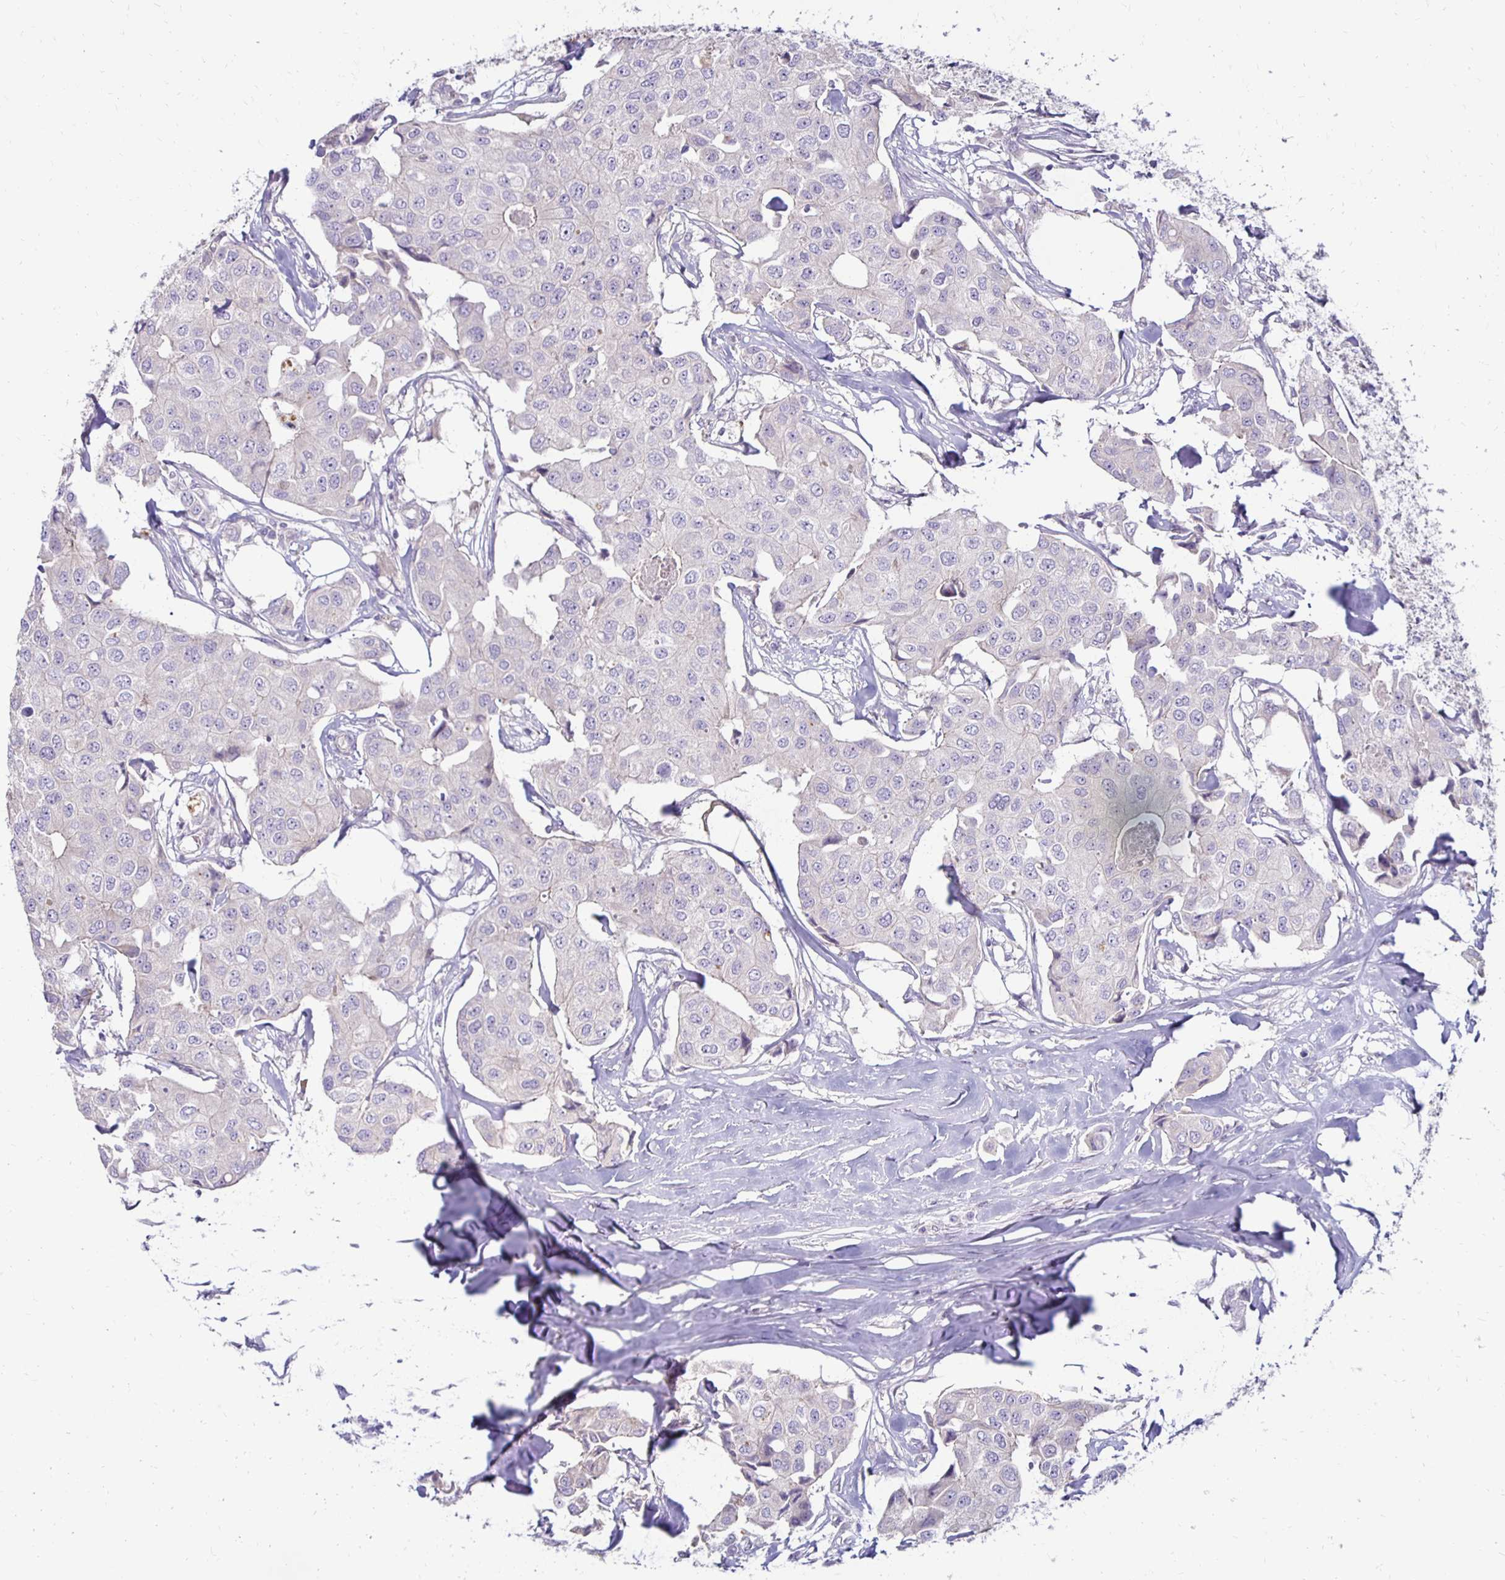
{"staining": {"intensity": "negative", "quantity": "none", "location": "none"}, "tissue": "breast cancer", "cell_type": "Tumor cells", "image_type": "cancer", "snomed": [{"axis": "morphology", "description": "Duct carcinoma"}, {"axis": "topography", "description": "Breast"}, {"axis": "topography", "description": "Lymph node"}], "caption": "Micrograph shows no significant protein expression in tumor cells of breast infiltrating ductal carcinoma.", "gene": "KATNBL1", "patient": {"sex": "female", "age": 80}}